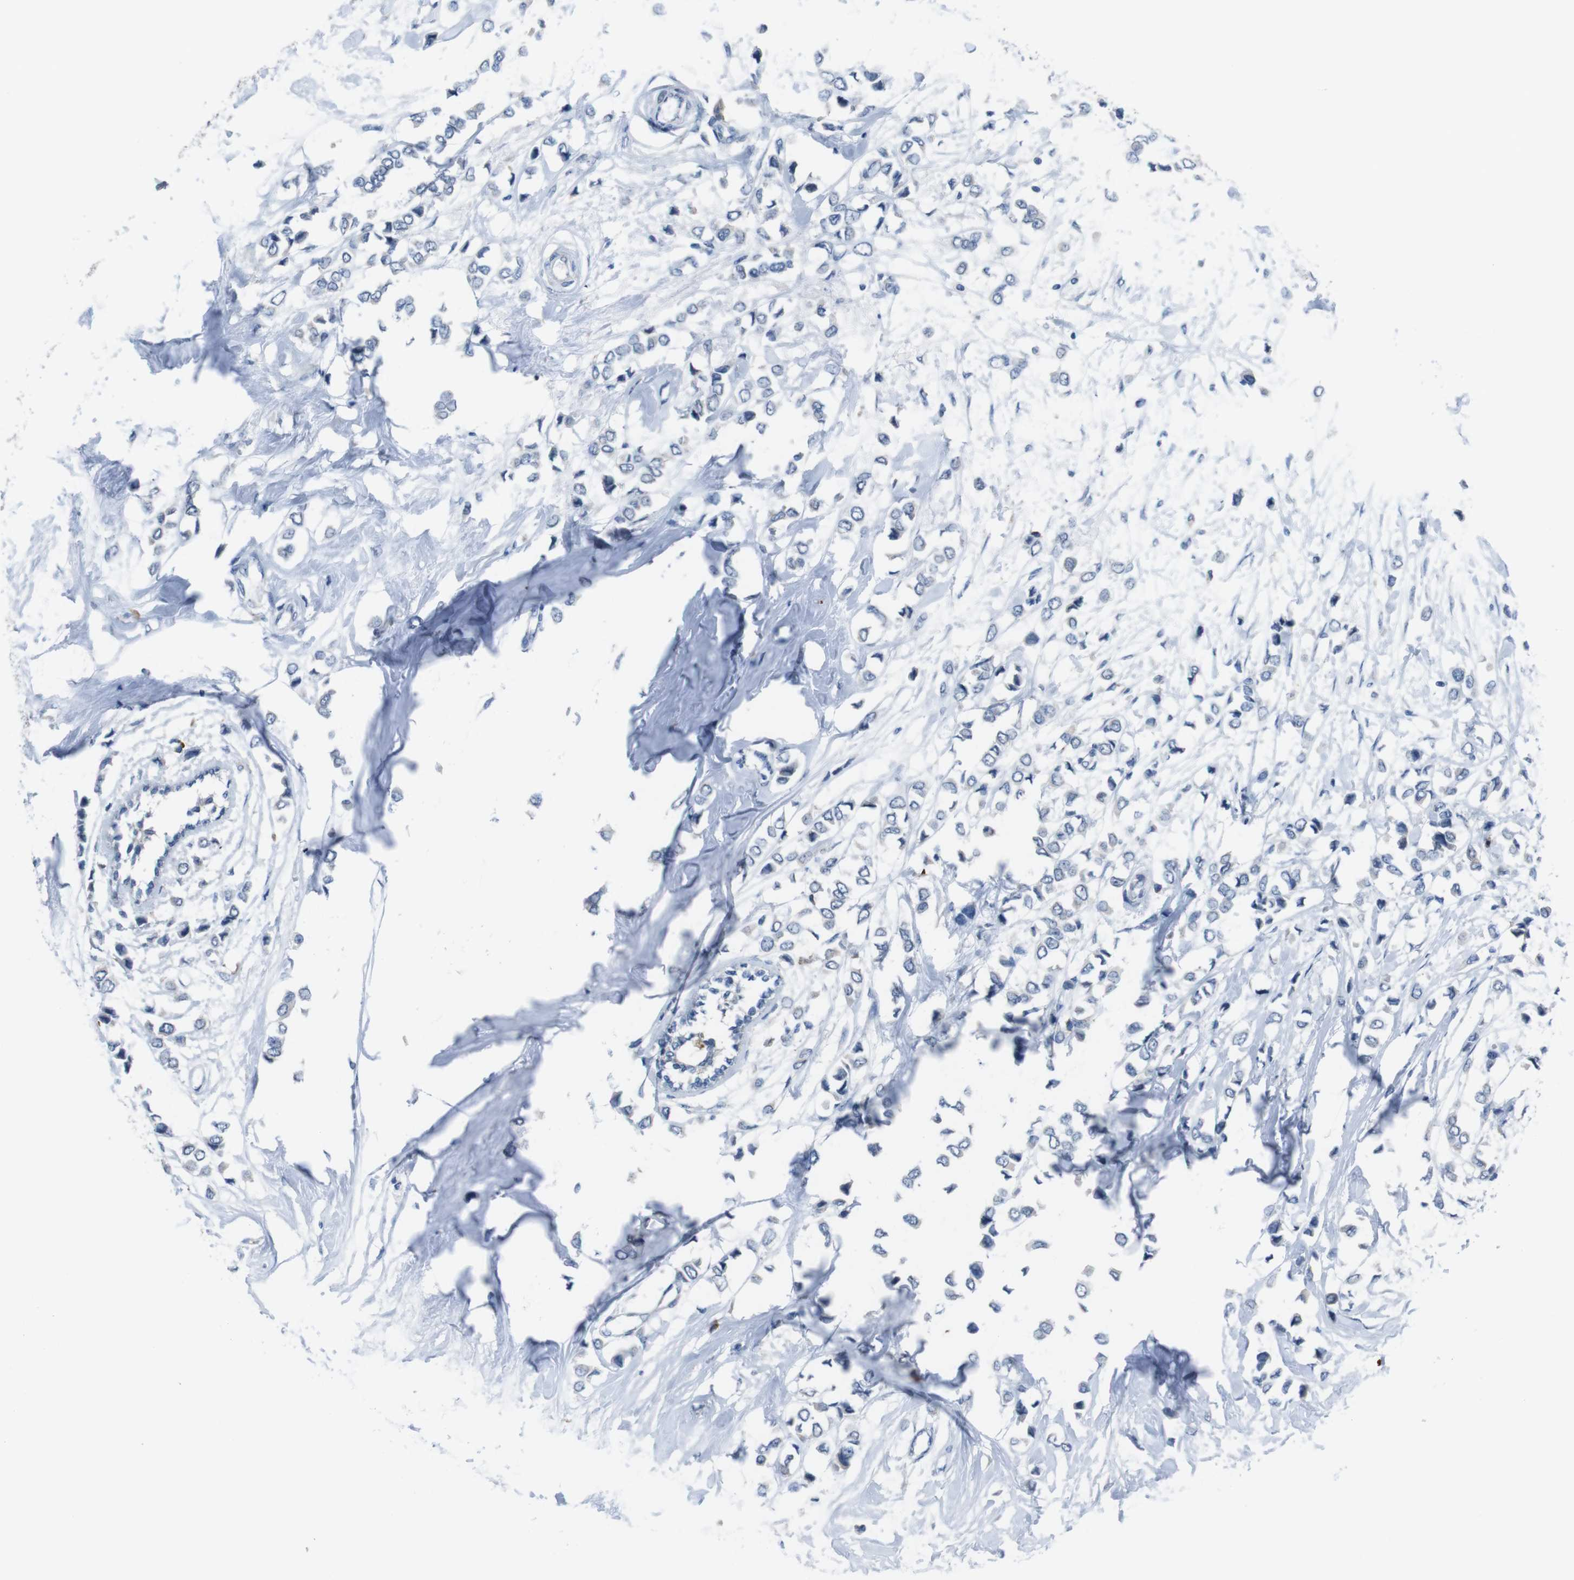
{"staining": {"intensity": "negative", "quantity": "none", "location": "none"}, "tissue": "breast cancer", "cell_type": "Tumor cells", "image_type": "cancer", "snomed": [{"axis": "morphology", "description": "Lobular carcinoma"}, {"axis": "topography", "description": "Breast"}], "caption": "Tumor cells are negative for brown protein staining in breast lobular carcinoma. (Brightfield microscopy of DAB IHC at high magnification).", "gene": "CDH22", "patient": {"sex": "female", "age": 51}}